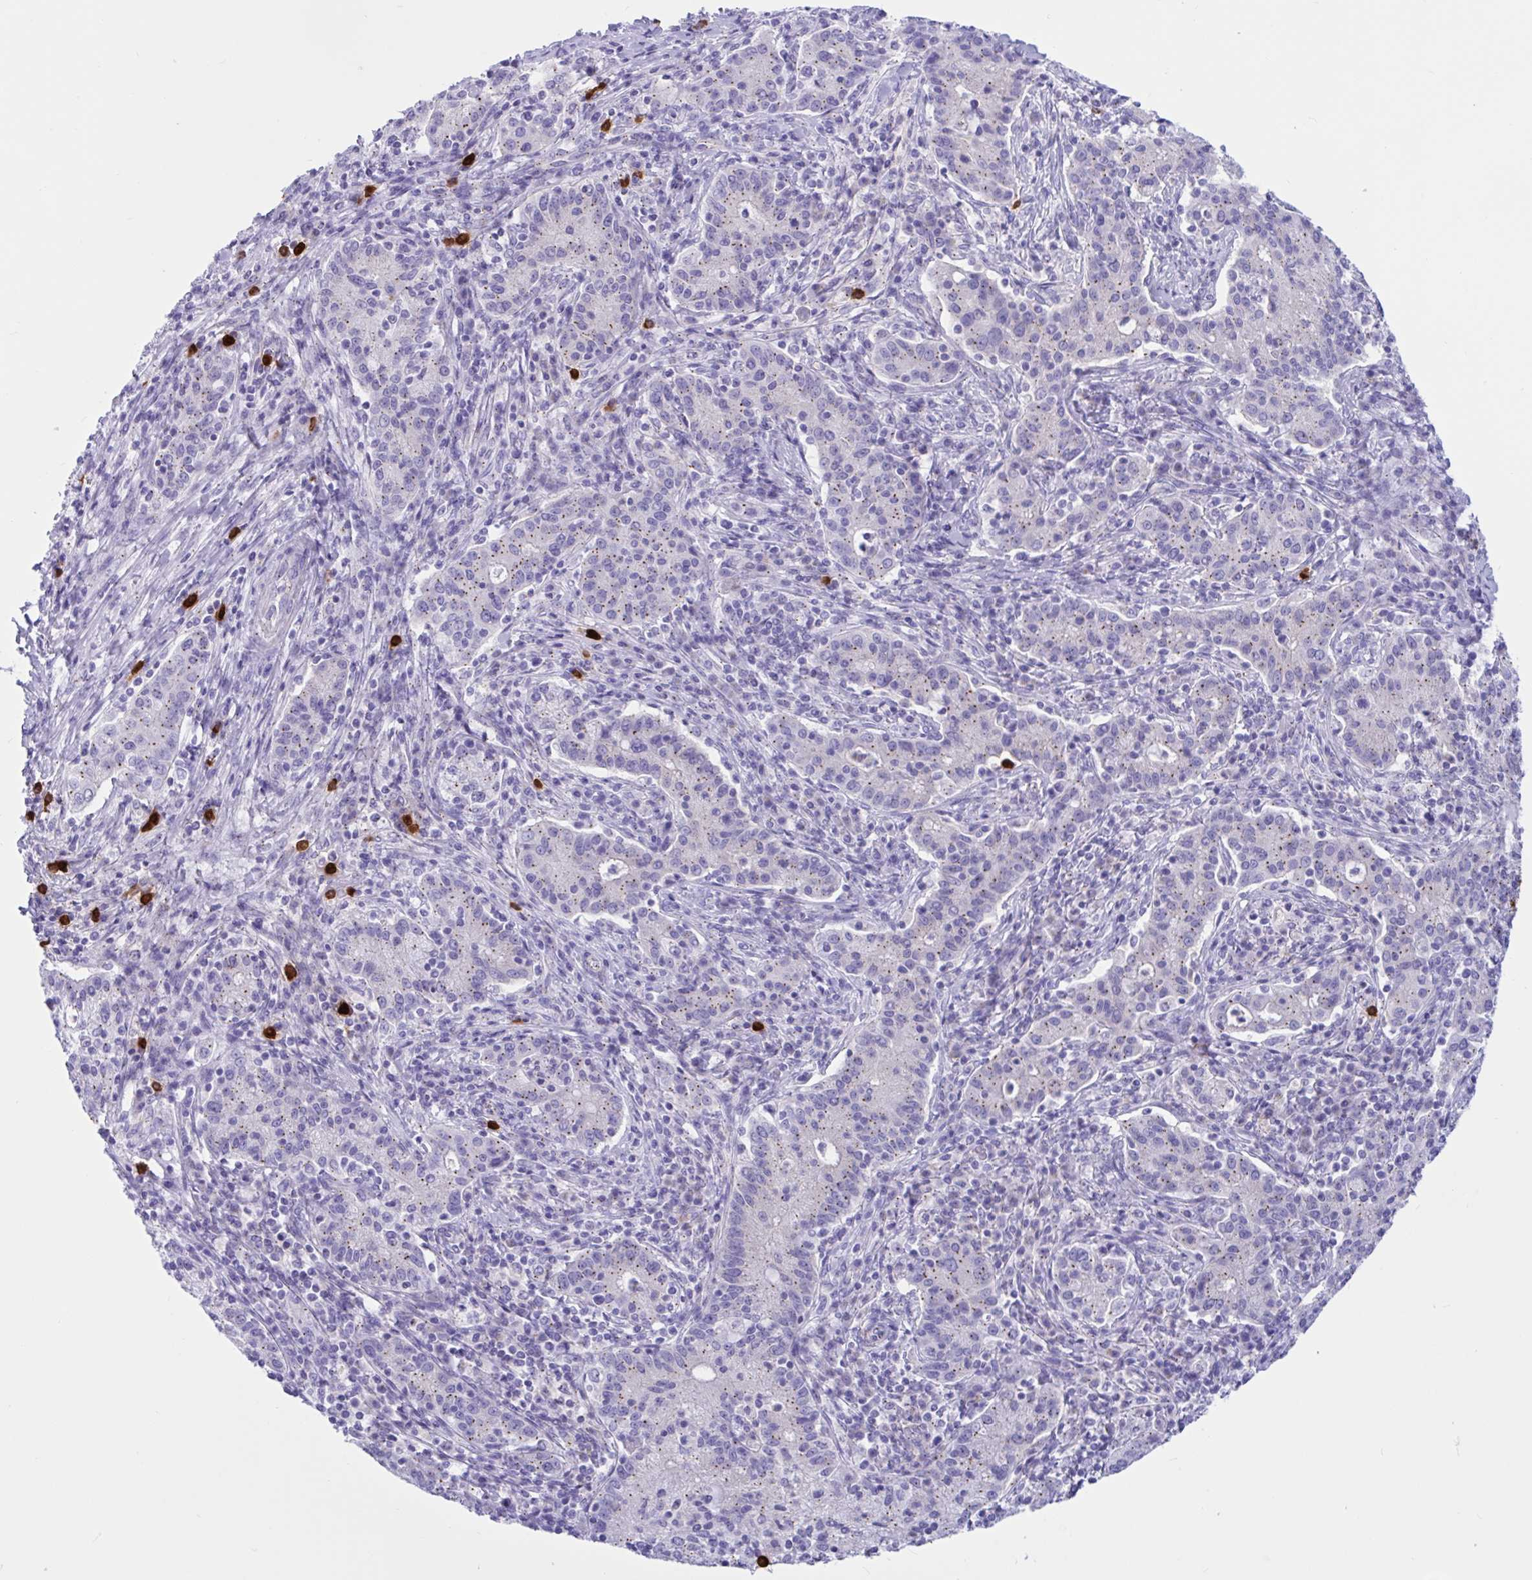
{"staining": {"intensity": "weak", "quantity": "25%-75%", "location": "cytoplasmic/membranous"}, "tissue": "cervical cancer", "cell_type": "Tumor cells", "image_type": "cancer", "snomed": [{"axis": "morphology", "description": "Normal tissue, NOS"}, {"axis": "morphology", "description": "Adenocarcinoma, NOS"}, {"axis": "topography", "description": "Cervix"}], "caption": "DAB (3,3'-diaminobenzidine) immunohistochemical staining of adenocarcinoma (cervical) exhibits weak cytoplasmic/membranous protein staining in about 25%-75% of tumor cells. The staining is performed using DAB brown chromogen to label protein expression. The nuclei are counter-stained blue using hematoxylin.", "gene": "RNASE3", "patient": {"sex": "female", "age": 44}}